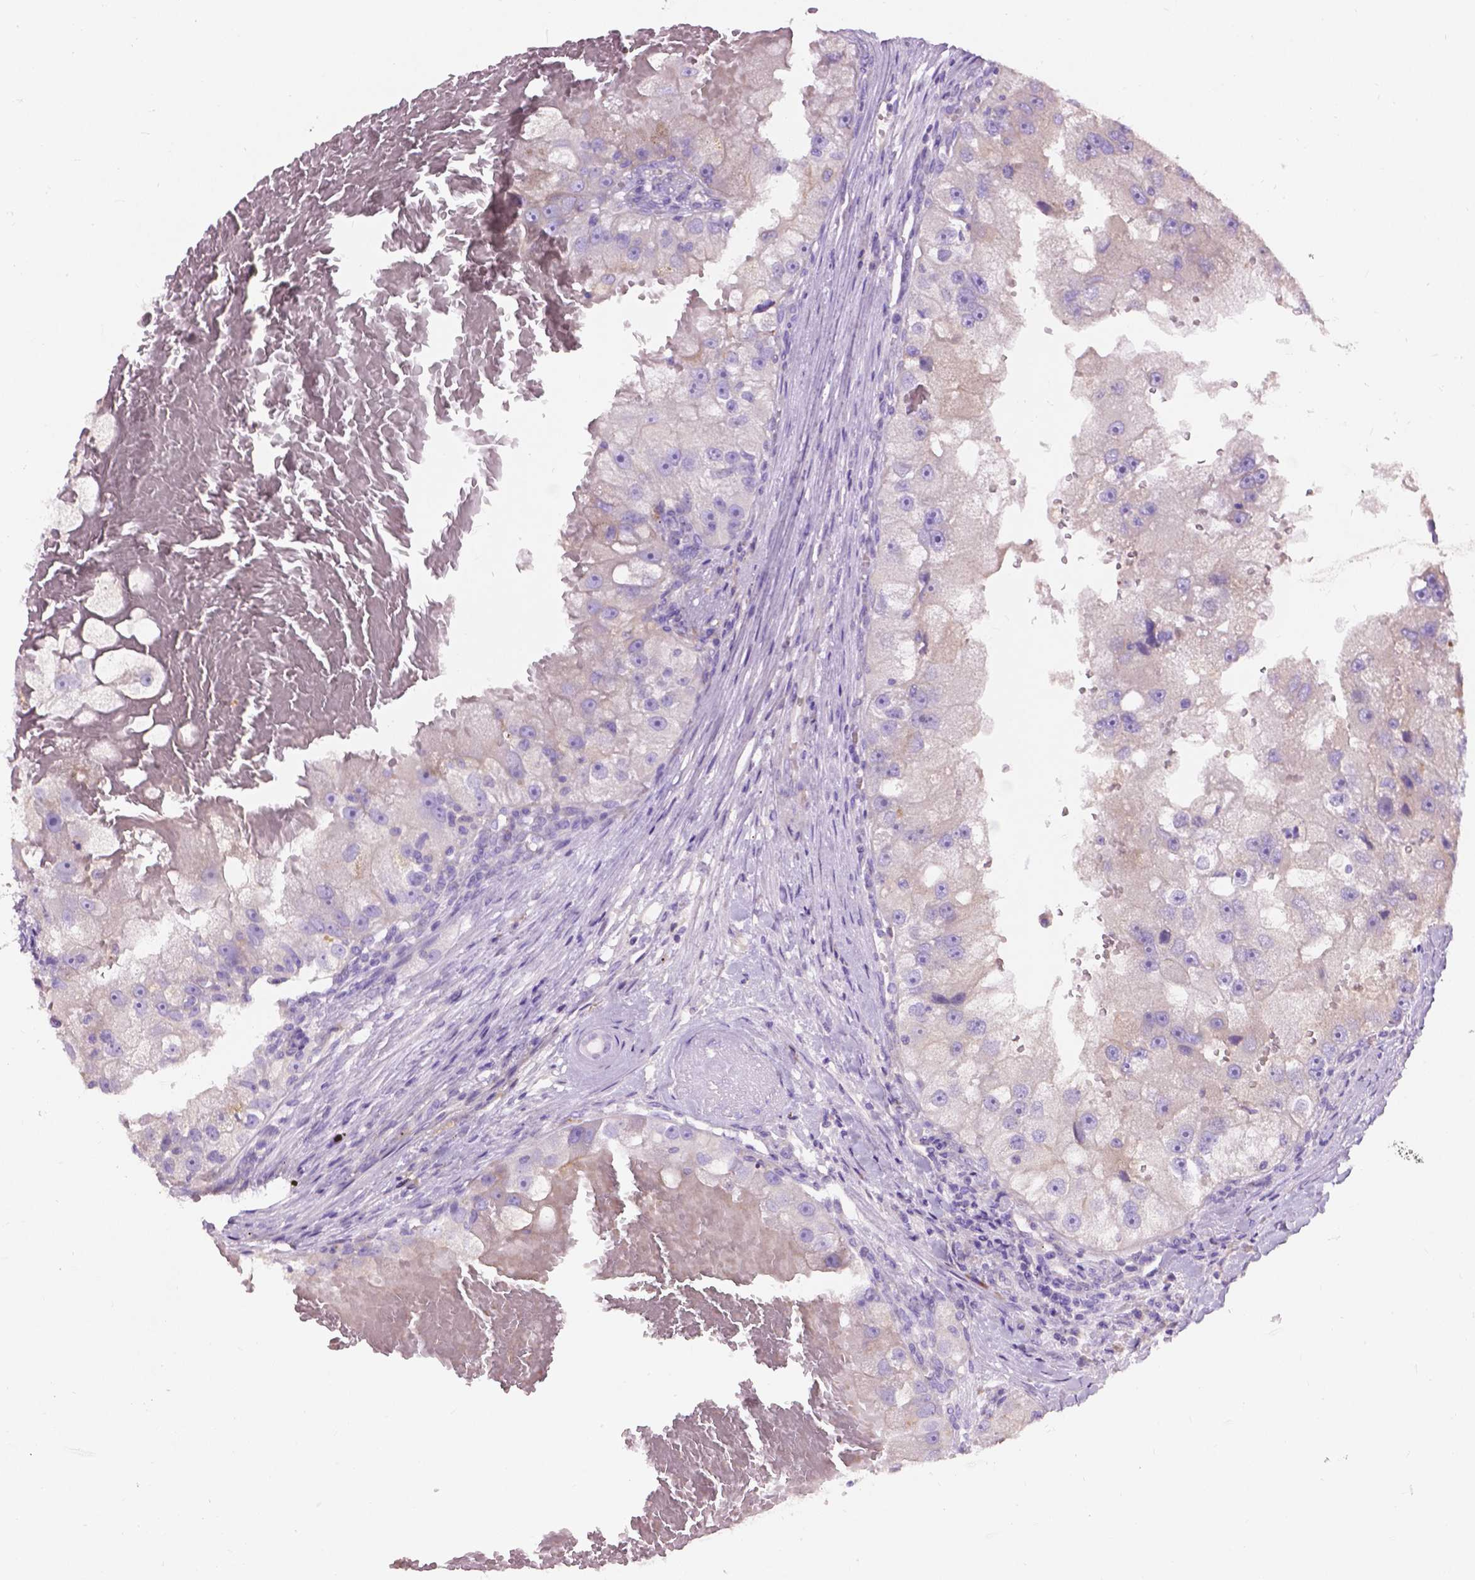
{"staining": {"intensity": "negative", "quantity": "none", "location": "none"}, "tissue": "renal cancer", "cell_type": "Tumor cells", "image_type": "cancer", "snomed": [{"axis": "morphology", "description": "Adenocarcinoma, NOS"}, {"axis": "topography", "description": "Kidney"}], "caption": "DAB (3,3'-diaminobenzidine) immunohistochemical staining of renal cancer (adenocarcinoma) shows no significant staining in tumor cells. (DAB immunohistochemistry, high magnification).", "gene": "NOXO1", "patient": {"sex": "male", "age": 63}}